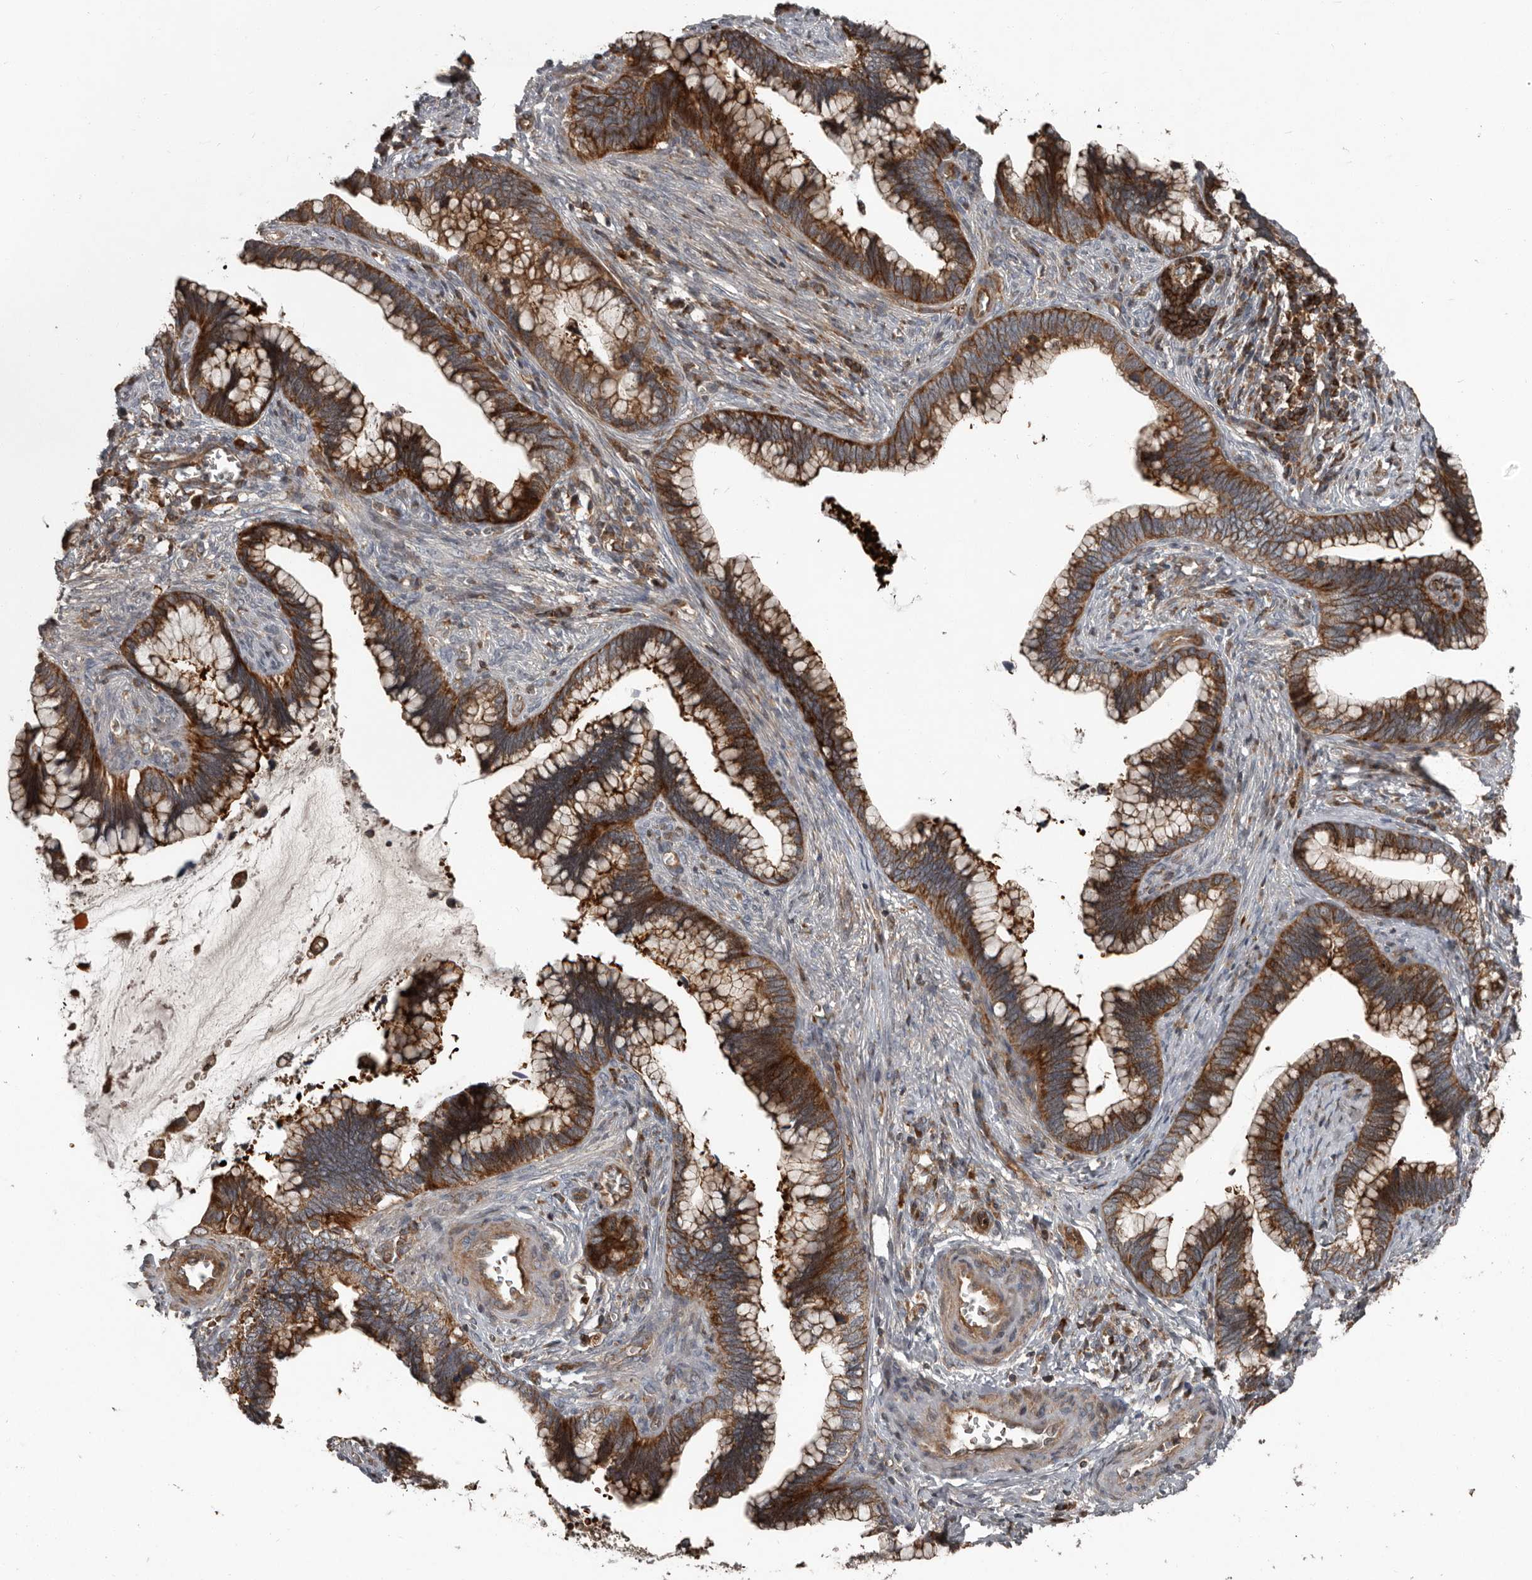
{"staining": {"intensity": "strong", "quantity": ">75%", "location": "cytoplasmic/membranous"}, "tissue": "cervical cancer", "cell_type": "Tumor cells", "image_type": "cancer", "snomed": [{"axis": "morphology", "description": "Adenocarcinoma, NOS"}, {"axis": "topography", "description": "Cervix"}], "caption": "This is a micrograph of immunohistochemistry (IHC) staining of cervical cancer (adenocarcinoma), which shows strong staining in the cytoplasmic/membranous of tumor cells.", "gene": "FBXO31", "patient": {"sex": "female", "age": 44}}